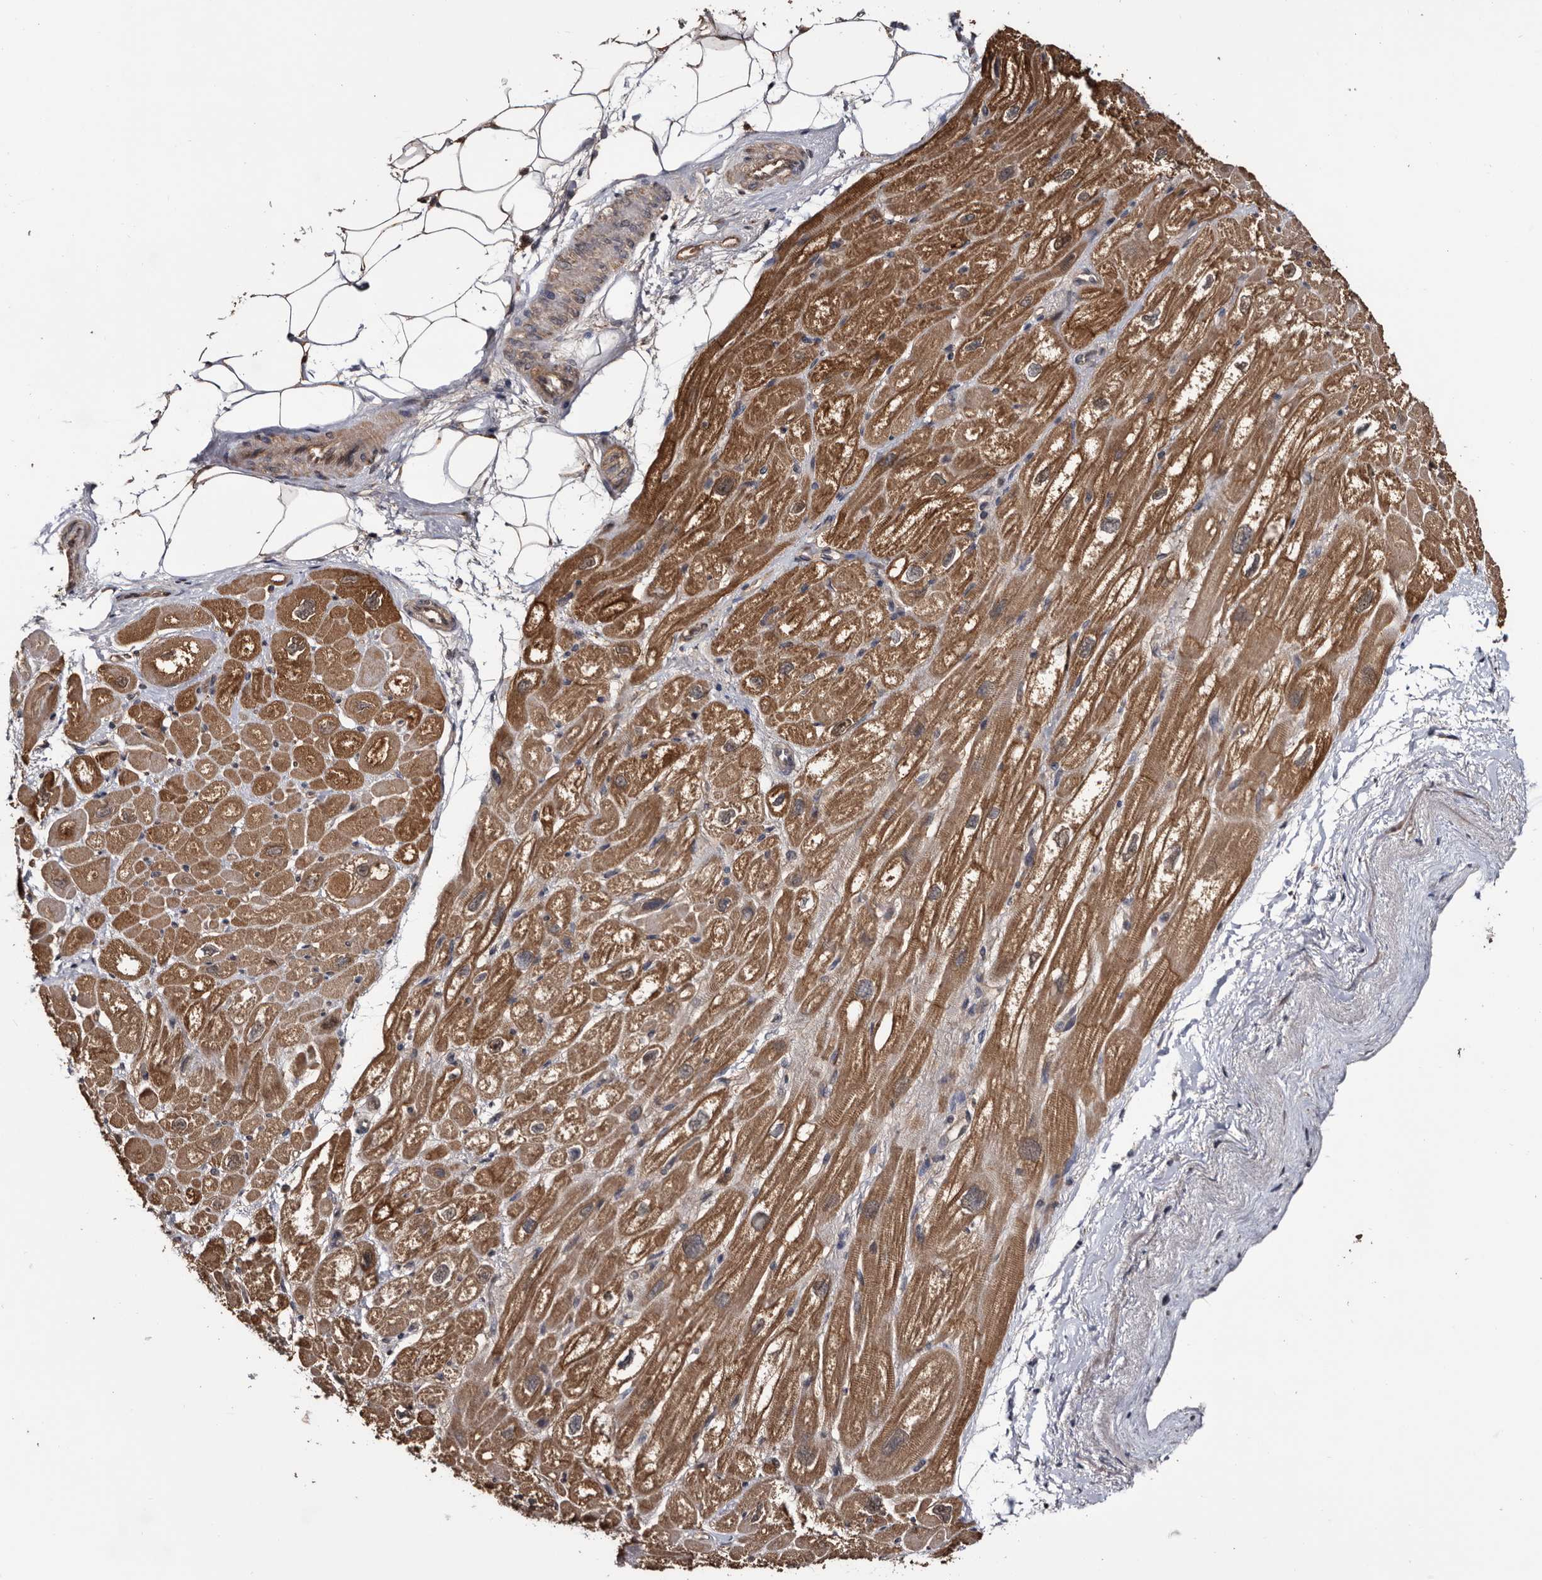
{"staining": {"intensity": "moderate", "quantity": ">75%", "location": "cytoplasmic/membranous"}, "tissue": "heart muscle", "cell_type": "Cardiomyocytes", "image_type": "normal", "snomed": [{"axis": "morphology", "description": "Normal tissue, NOS"}, {"axis": "topography", "description": "Heart"}], "caption": "Protein staining reveals moderate cytoplasmic/membranous expression in approximately >75% of cardiomyocytes in unremarkable heart muscle.", "gene": "TTI2", "patient": {"sex": "male", "age": 50}}